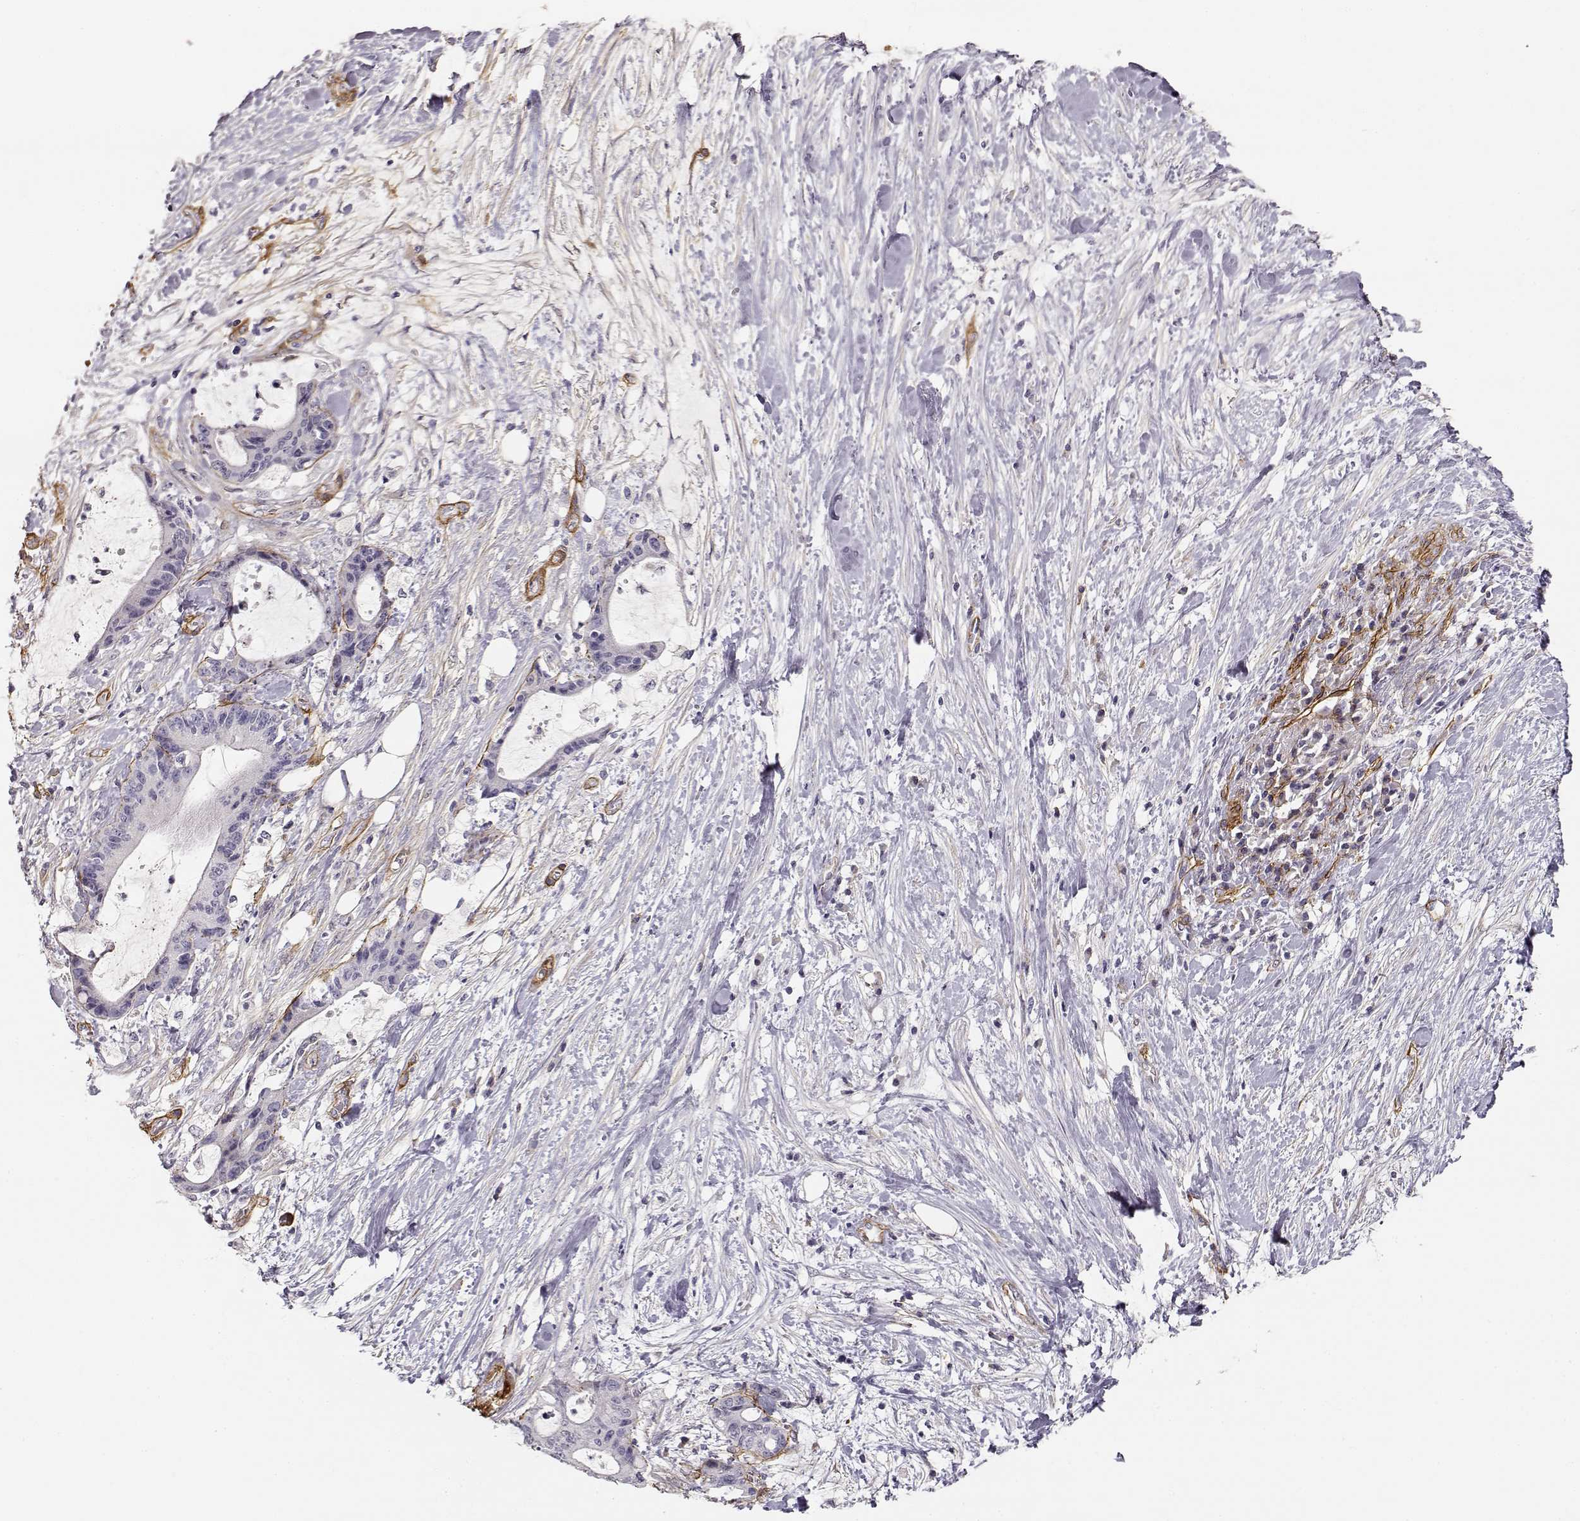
{"staining": {"intensity": "negative", "quantity": "none", "location": "none"}, "tissue": "liver cancer", "cell_type": "Tumor cells", "image_type": "cancer", "snomed": [{"axis": "morphology", "description": "Cholangiocarcinoma"}, {"axis": "topography", "description": "Liver"}], "caption": "The photomicrograph displays no significant positivity in tumor cells of liver cancer (cholangiocarcinoma). The staining is performed using DAB (3,3'-diaminobenzidine) brown chromogen with nuclei counter-stained in using hematoxylin.", "gene": "LAMC1", "patient": {"sex": "female", "age": 73}}